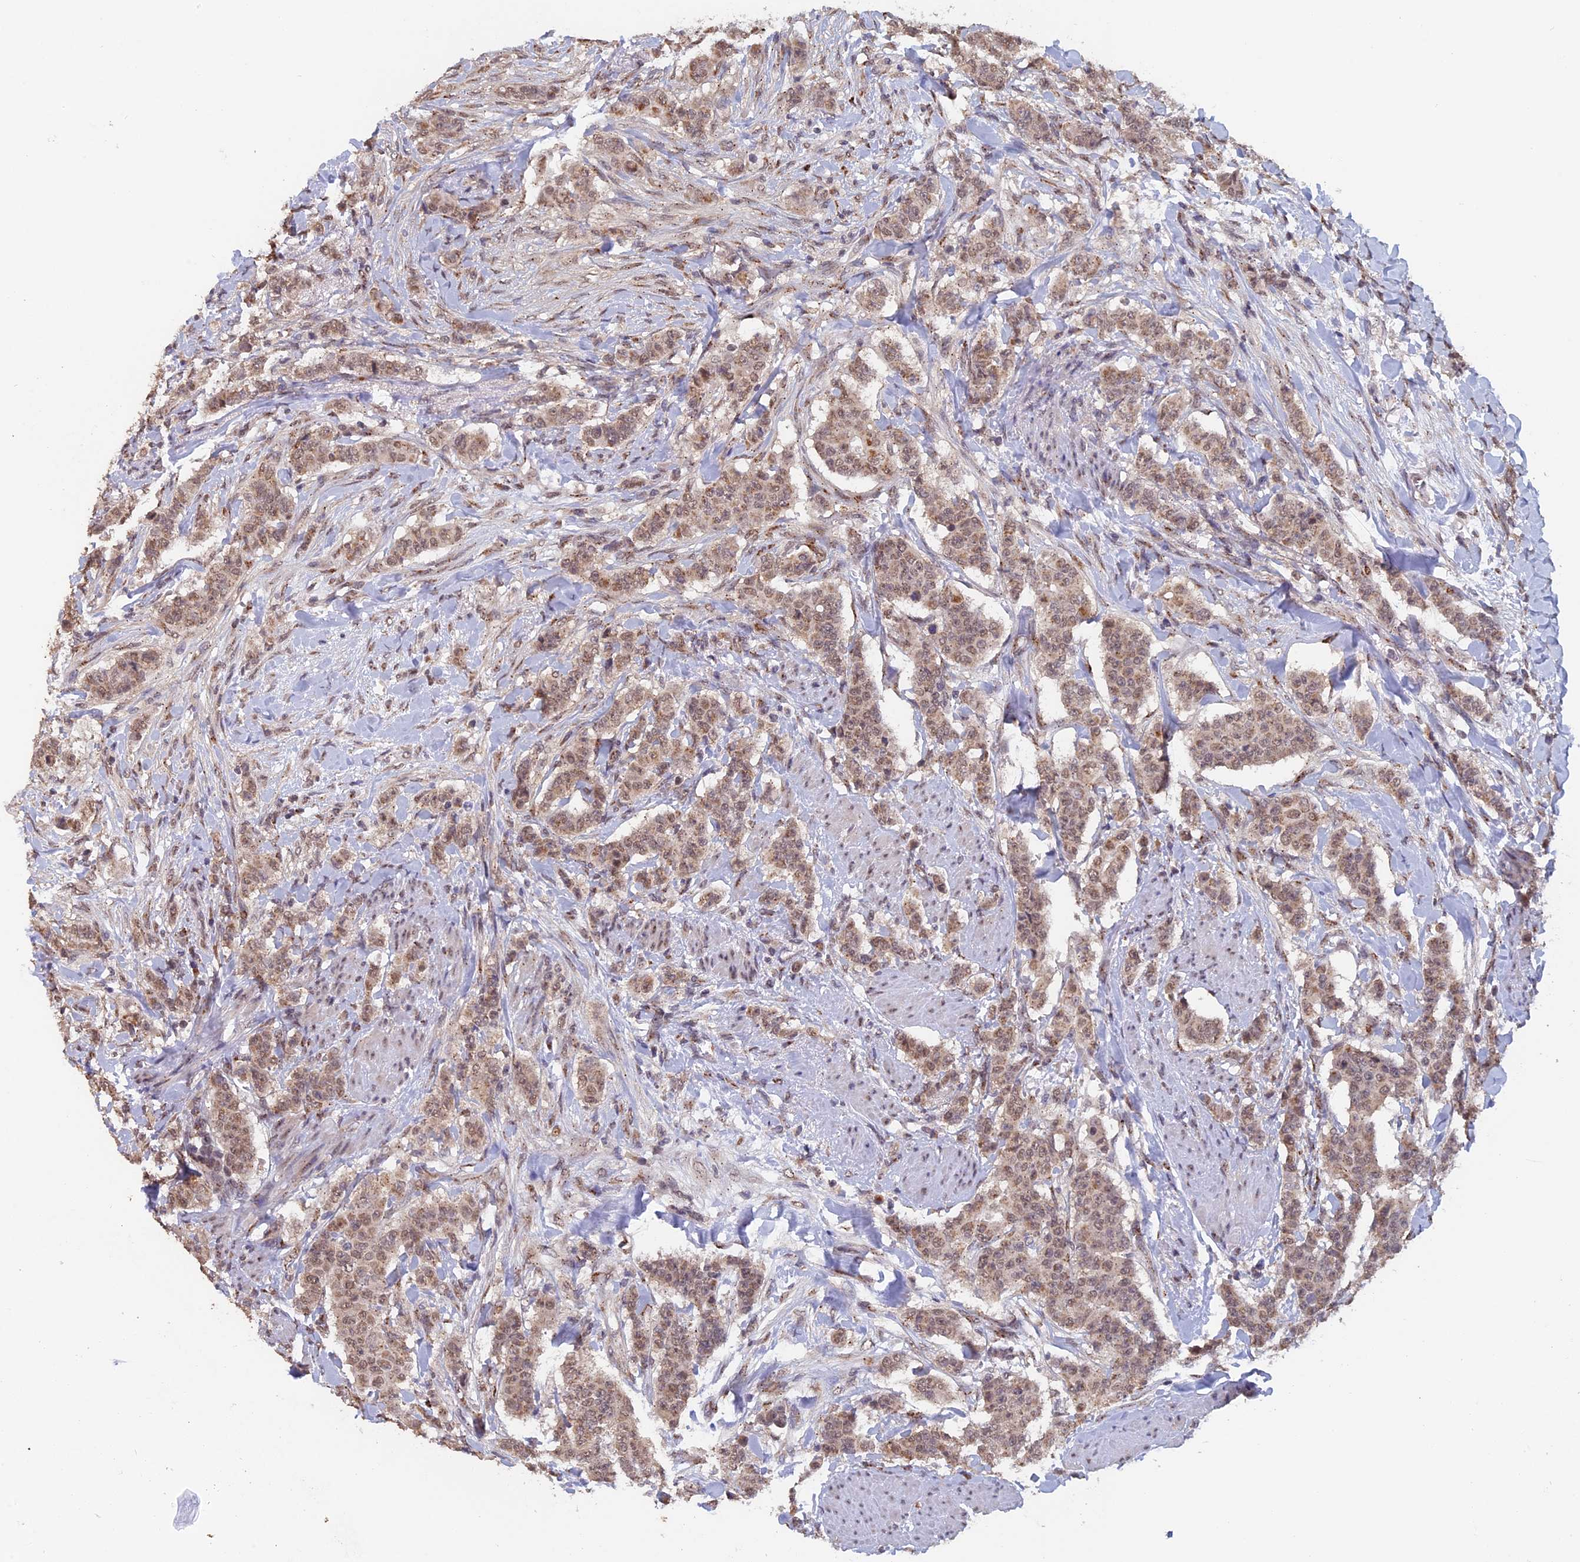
{"staining": {"intensity": "moderate", "quantity": ">75%", "location": "cytoplasmic/membranous,nuclear"}, "tissue": "breast cancer", "cell_type": "Tumor cells", "image_type": "cancer", "snomed": [{"axis": "morphology", "description": "Duct carcinoma"}, {"axis": "topography", "description": "Breast"}], "caption": "DAB (3,3'-diaminobenzidine) immunohistochemical staining of breast invasive ductal carcinoma shows moderate cytoplasmic/membranous and nuclear protein expression in approximately >75% of tumor cells.", "gene": "PIGQ", "patient": {"sex": "female", "age": 40}}